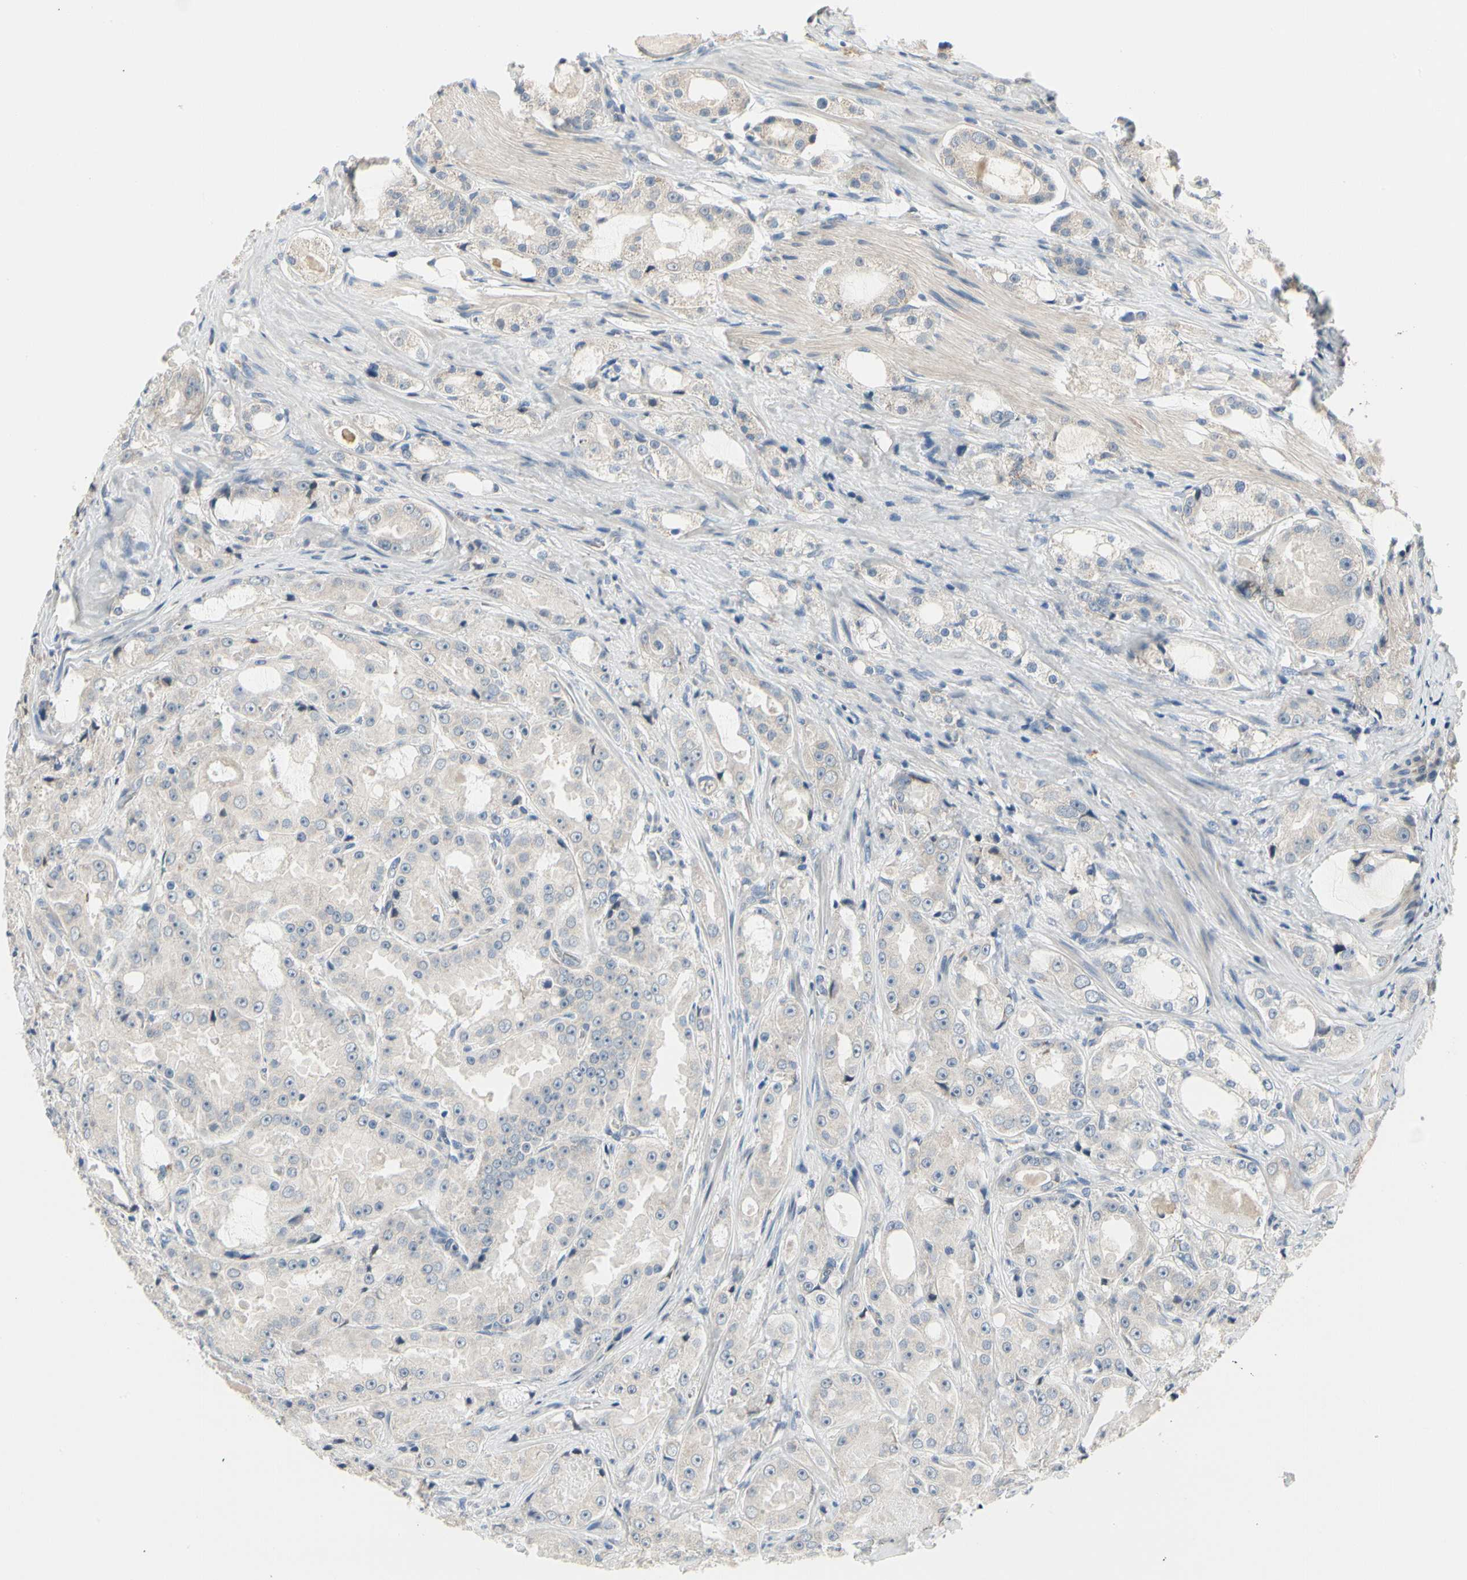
{"staining": {"intensity": "negative", "quantity": "none", "location": "none"}, "tissue": "prostate cancer", "cell_type": "Tumor cells", "image_type": "cancer", "snomed": [{"axis": "morphology", "description": "Adenocarcinoma, High grade"}, {"axis": "topography", "description": "Prostate"}], "caption": "Immunohistochemistry micrograph of human prostate cancer (adenocarcinoma (high-grade)) stained for a protein (brown), which exhibits no staining in tumor cells.", "gene": "NFASC", "patient": {"sex": "male", "age": 73}}